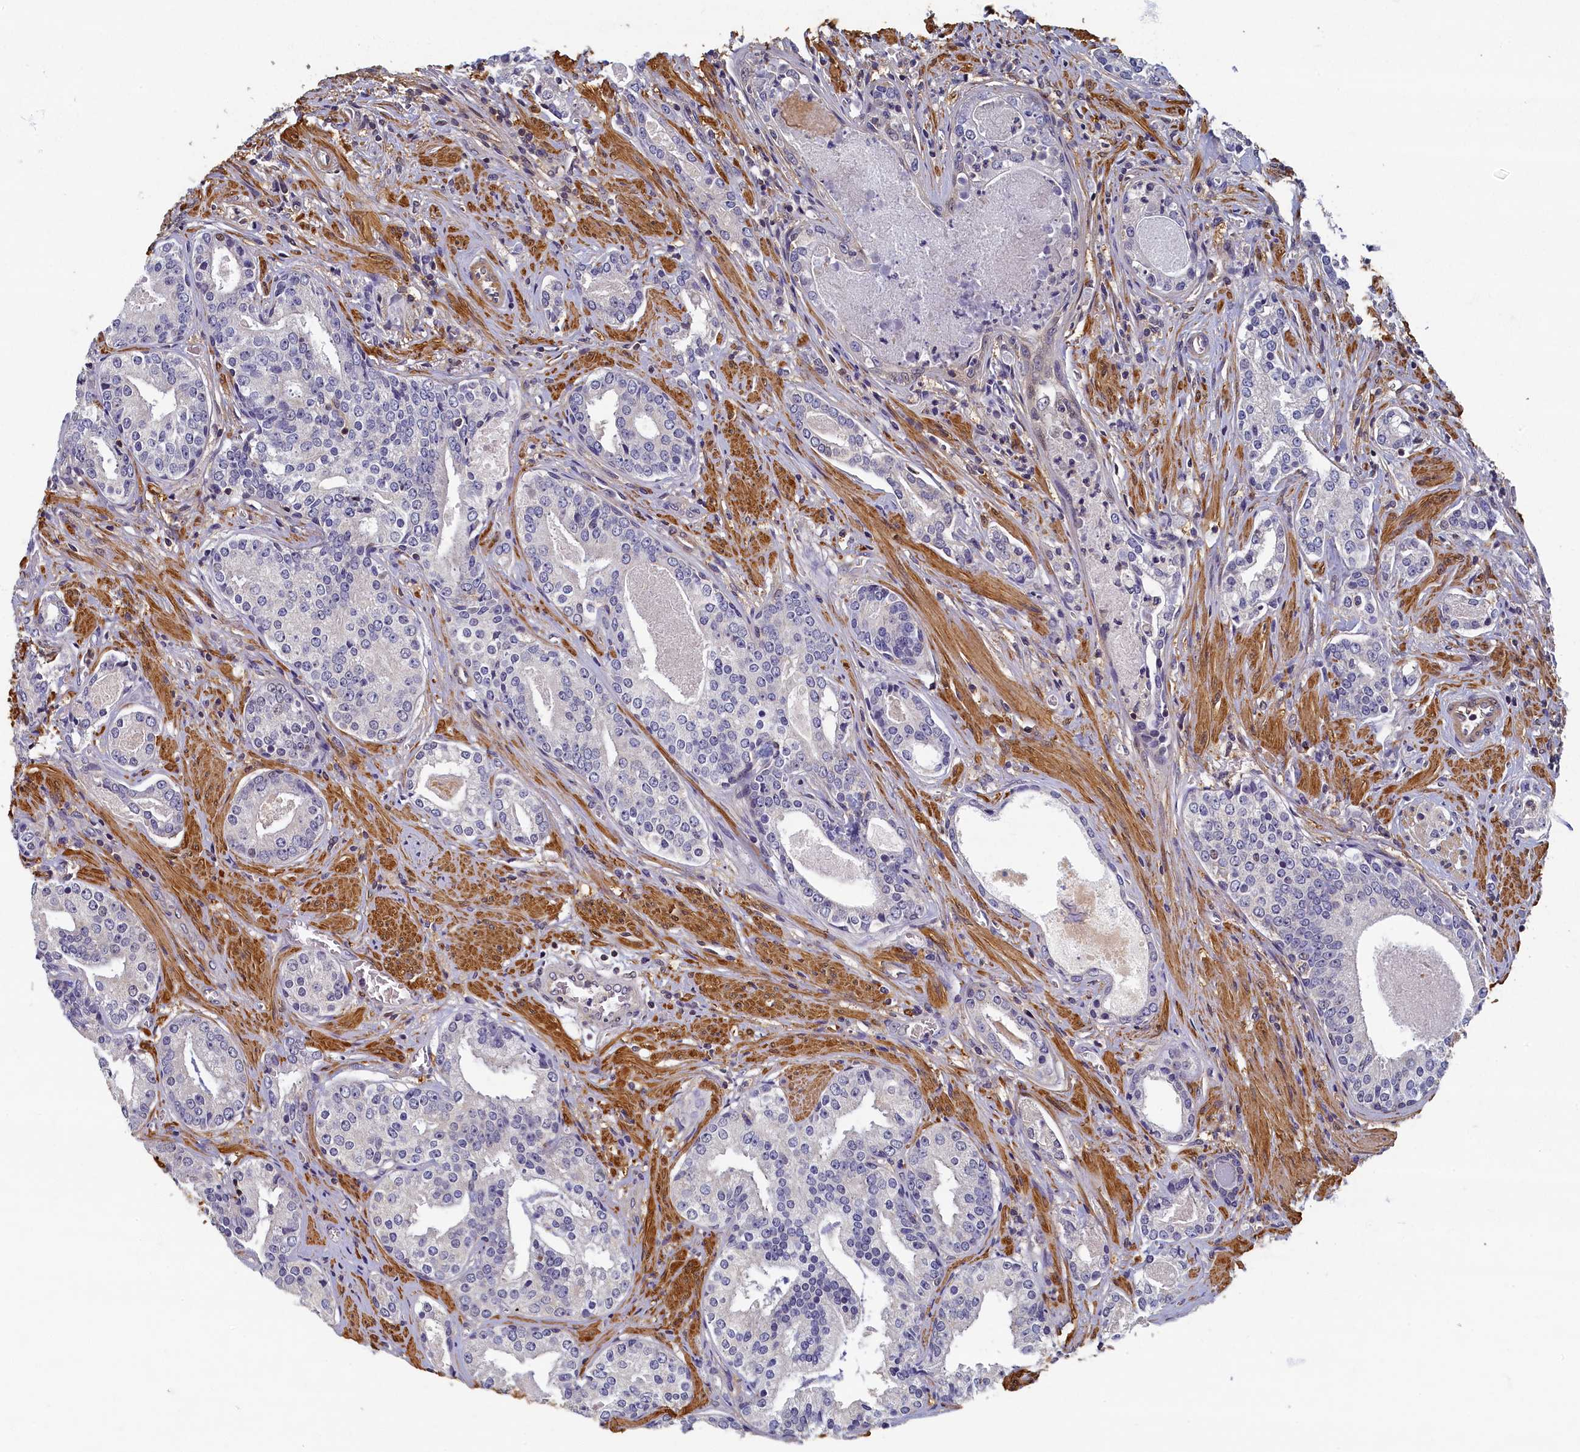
{"staining": {"intensity": "negative", "quantity": "none", "location": "none"}, "tissue": "prostate cancer", "cell_type": "Tumor cells", "image_type": "cancer", "snomed": [{"axis": "morphology", "description": "Adenocarcinoma, High grade"}, {"axis": "topography", "description": "Prostate"}], "caption": "Tumor cells are negative for protein expression in human high-grade adenocarcinoma (prostate).", "gene": "TBCB", "patient": {"sex": "male", "age": 58}}